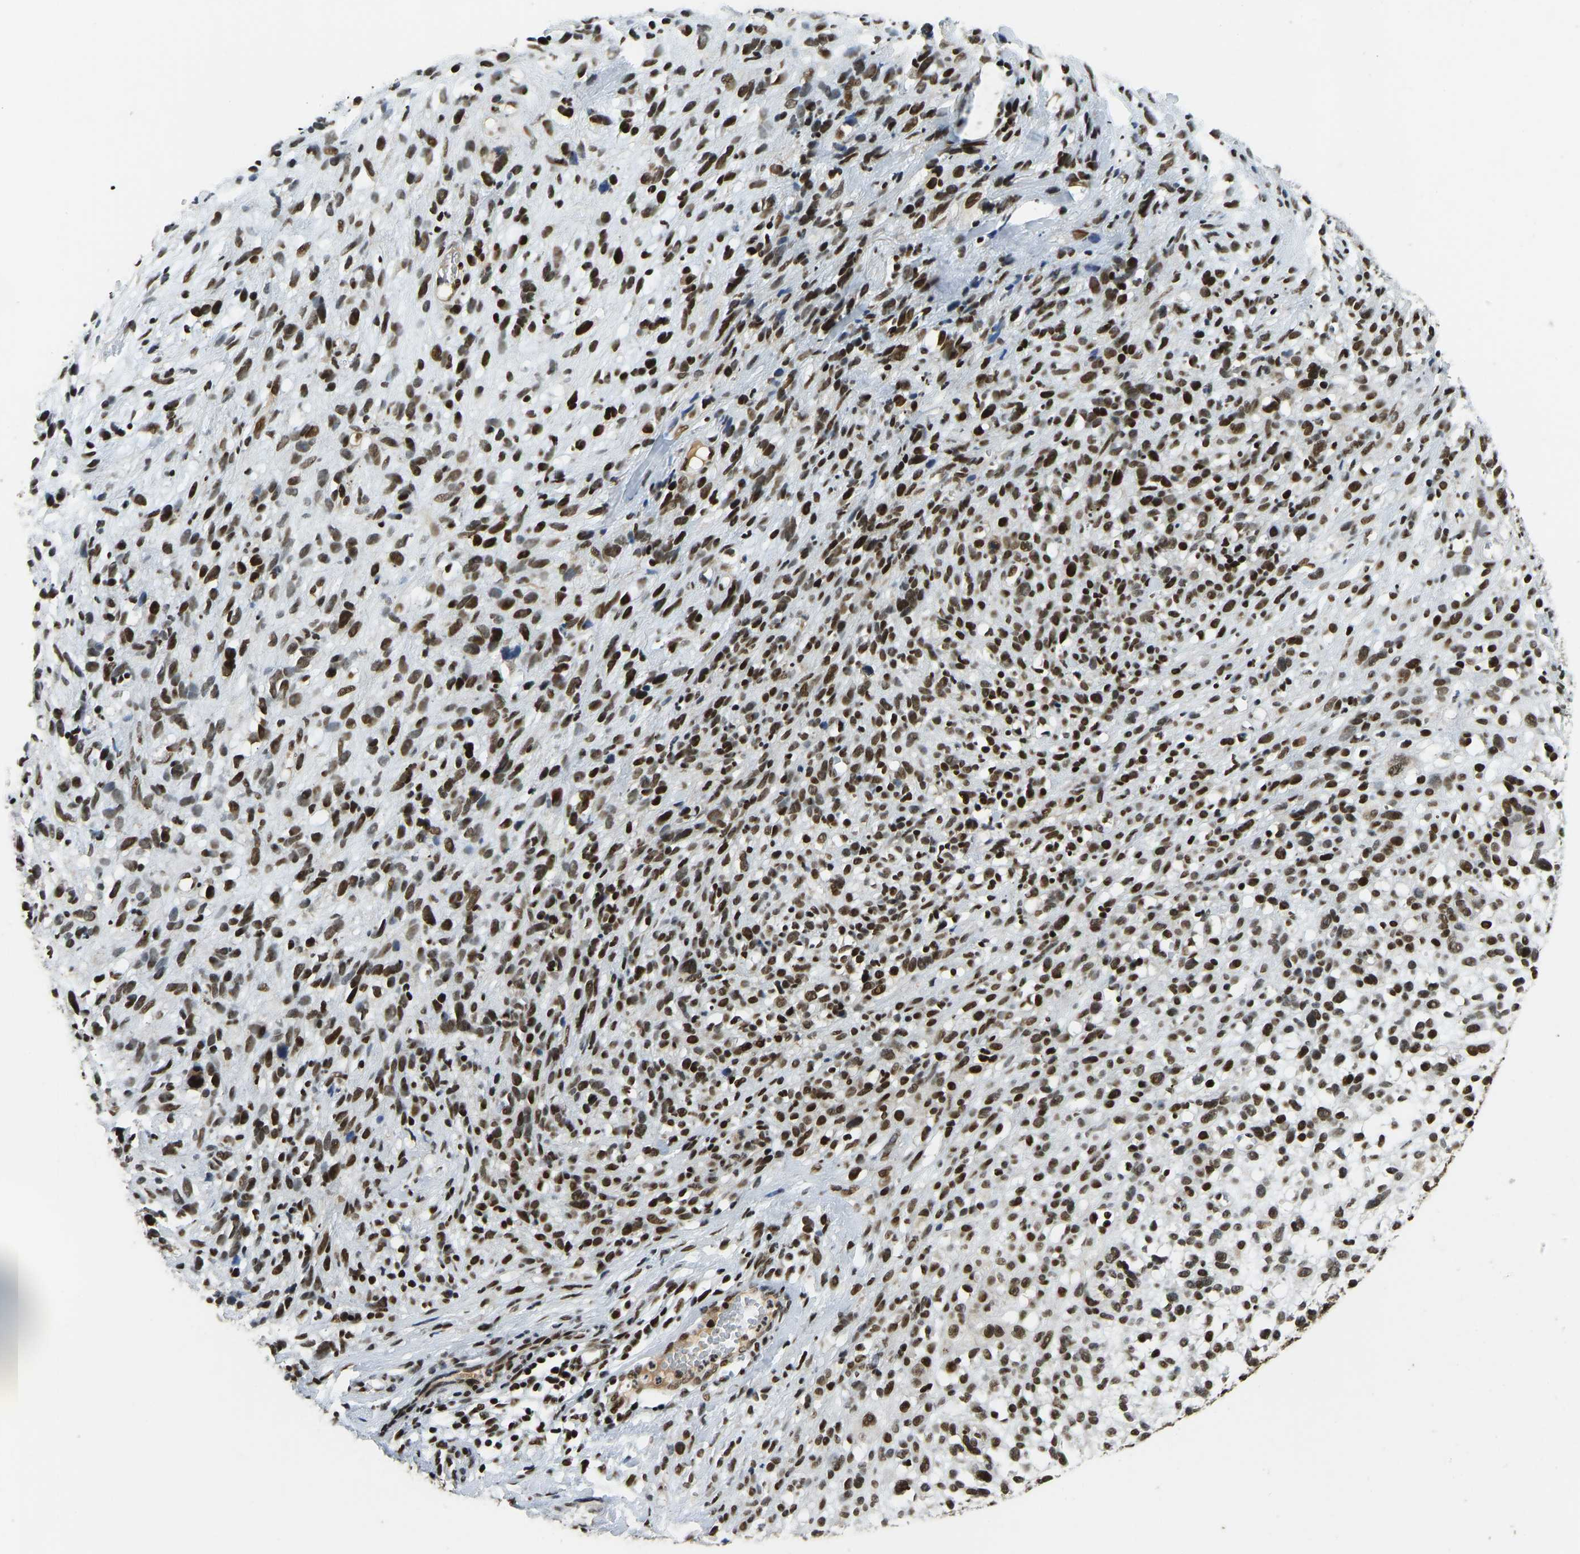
{"staining": {"intensity": "strong", "quantity": ">75%", "location": "nuclear"}, "tissue": "melanoma", "cell_type": "Tumor cells", "image_type": "cancer", "snomed": [{"axis": "morphology", "description": "Malignant melanoma, NOS"}, {"axis": "topography", "description": "Skin"}], "caption": "Human malignant melanoma stained with a brown dye demonstrates strong nuclear positive expression in approximately >75% of tumor cells.", "gene": "FOXK1", "patient": {"sex": "female", "age": 55}}